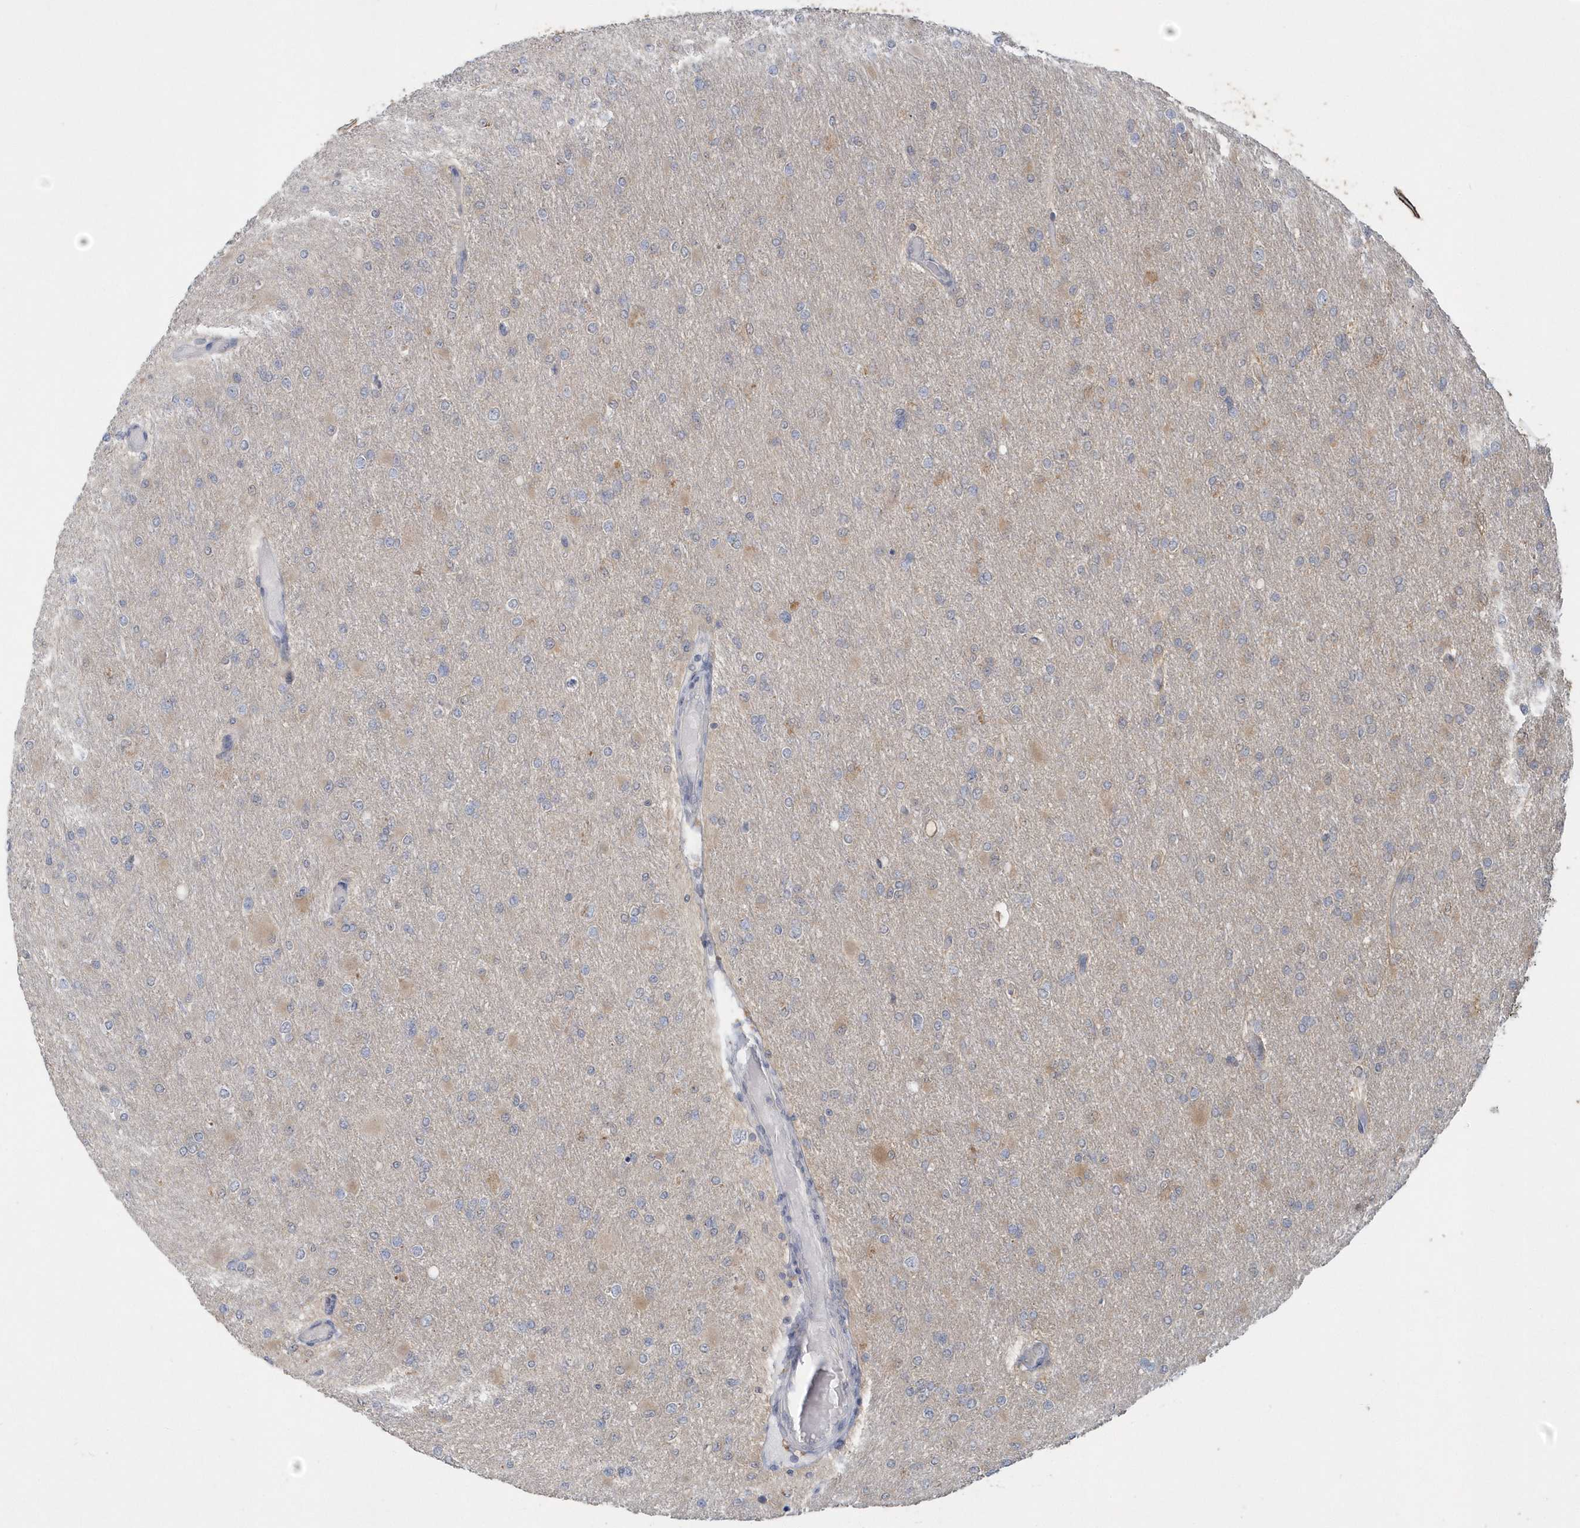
{"staining": {"intensity": "weak", "quantity": "<25%", "location": "cytoplasmic/membranous"}, "tissue": "glioma", "cell_type": "Tumor cells", "image_type": "cancer", "snomed": [{"axis": "morphology", "description": "Glioma, malignant, High grade"}, {"axis": "topography", "description": "Cerebral cortex"}], "caption": "The immunohistochemistry image has no significant positivity in tumor cells of glioma tissue.", "gene": "AKR7A2", "patient": {"sex": "female", "age": 36}}